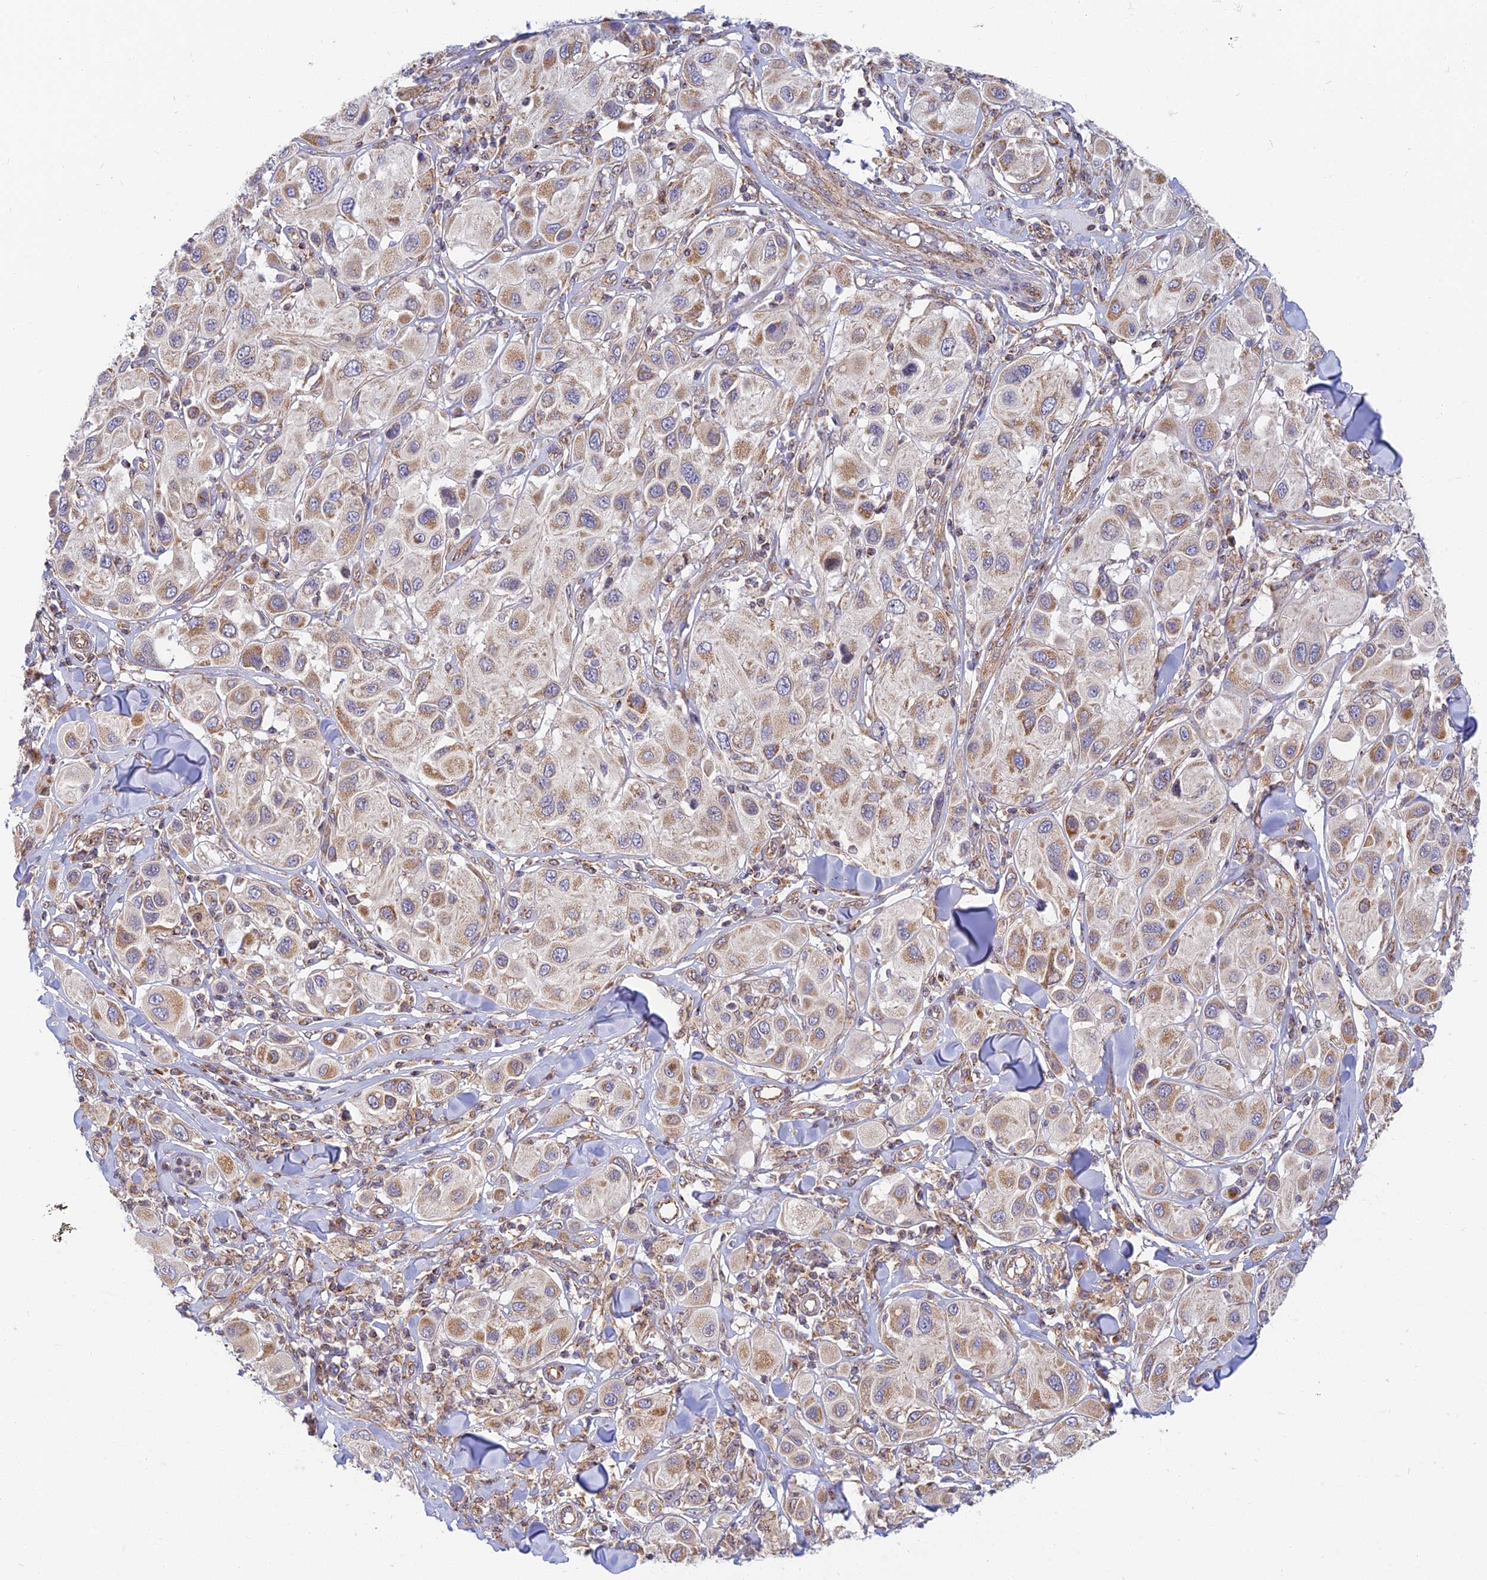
{"staining": {"intensity": "moderate", "quantity": "25%-75%", "location": "cytoplasmic/membranous"}, "tissue": "melanoma", "cell_type": "Tumor cells", "image_type": "cancer", "snomed": [{"axis": "morphology", "description": "Malignant melanoma, Metastatic site"}, {"axis": "topography", "description": "Skin"}], "caption": "Malignant melanoma (metastatic site) stained with a protein marker reveals moderate staining in tumor cells.", "gene": "HOOK2", "patient": {"sex": "male", "age": 41}}